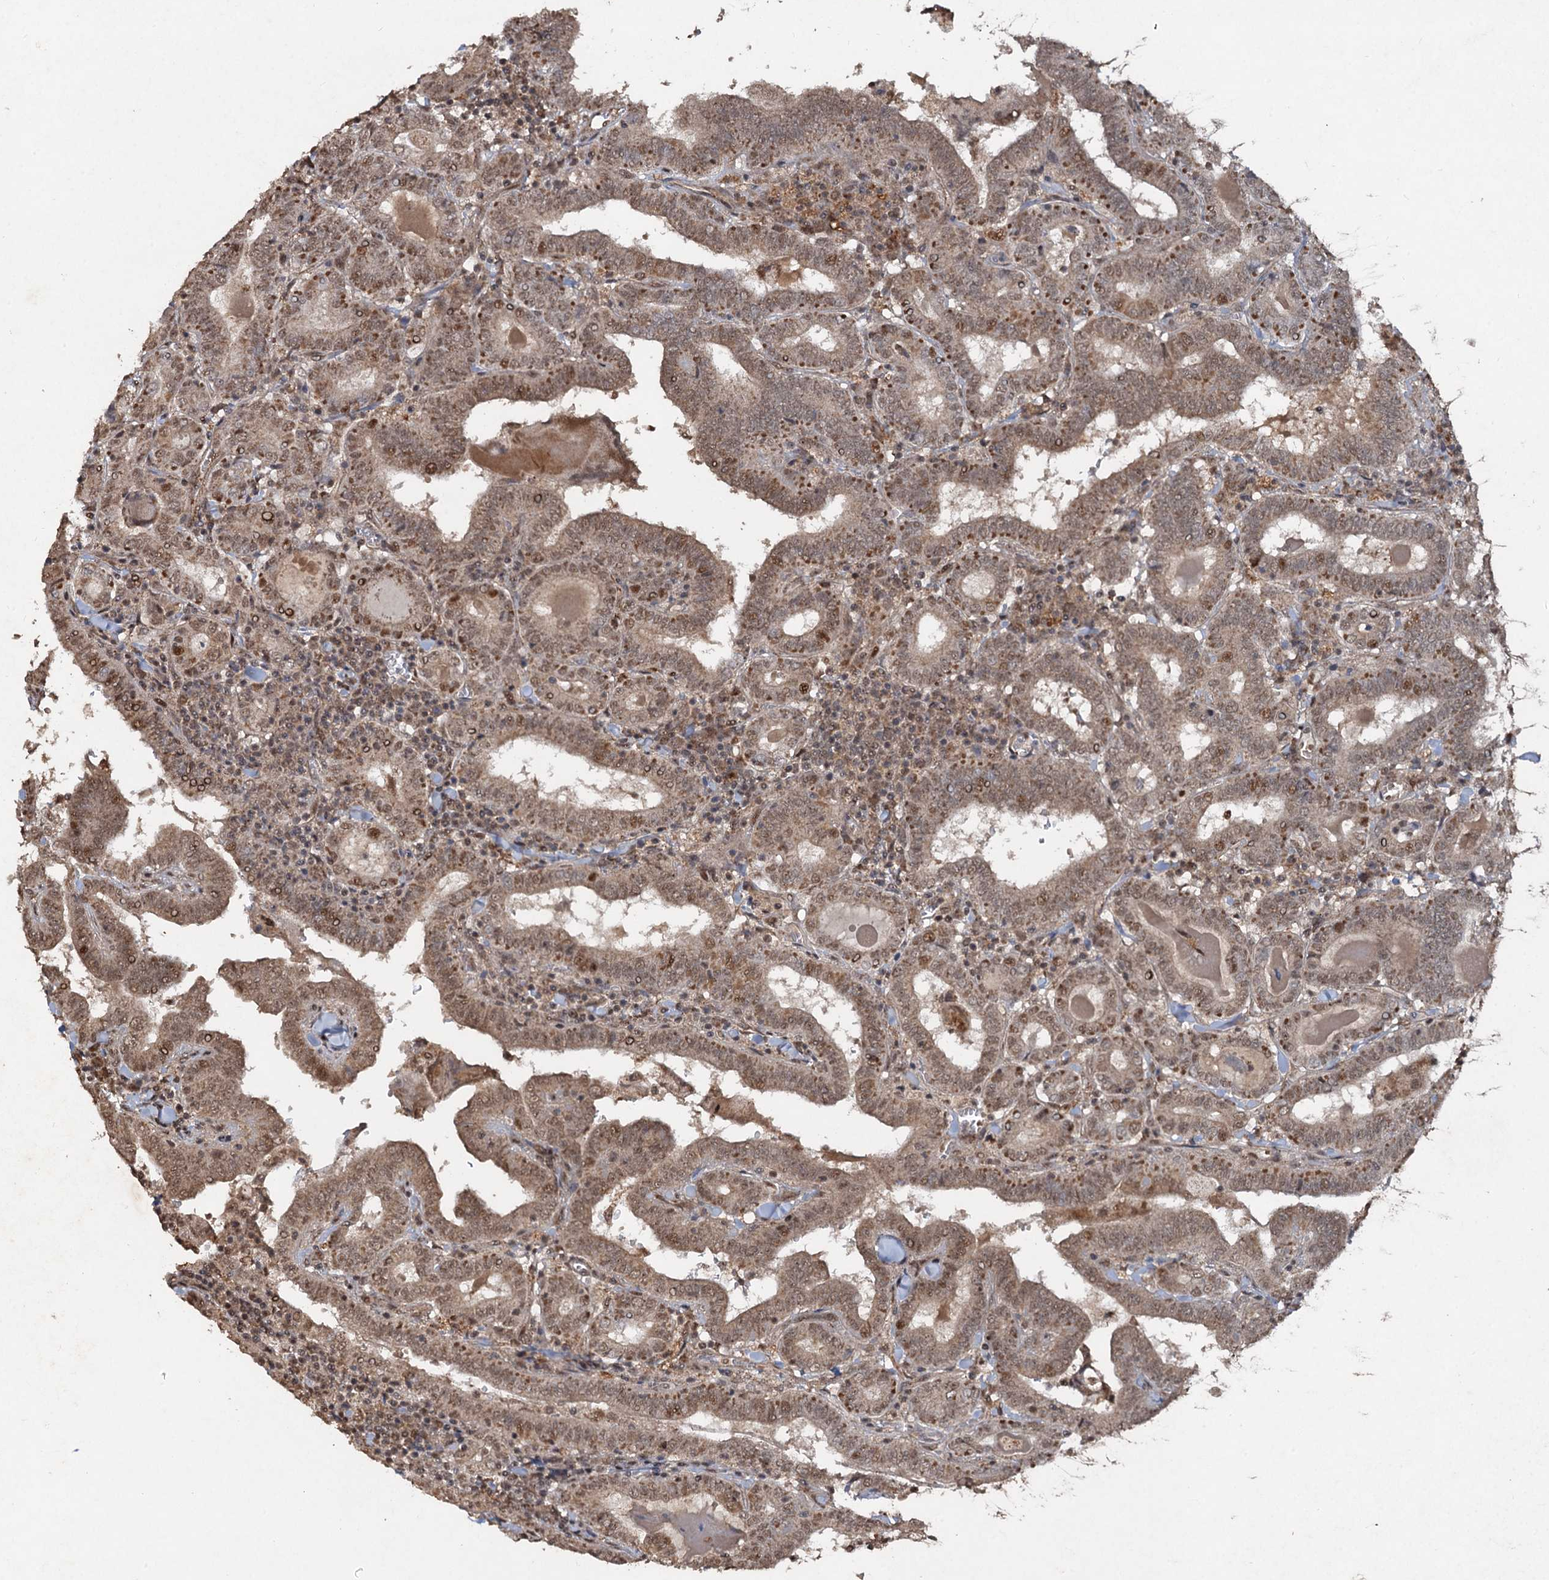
{"staining": {"intensity": "moderate", "quantity": ">75%", "location": "cytoplasmic/membranous,nuclear"}, "tissue": "thyroid cancer", "cell_type": "Tumor cells", "image_type": "cancer", "snomed": [{"axis": "morphology", "description": "Papillary adenocarcinoma, NOS"}, {"axis": "topography", "description": "Thyroid gland"}], "caption": "IHC histopathology image of human thyroid cancer (papillary adenocarcinoma) stained for a protein (brown), which demonstrates medium levels of moderate cytoplasmic/membranous and nuclear staining in about >75% of tumor cells.", "gene": "REP15", "patient": {"sex": "female", "age": 72}}